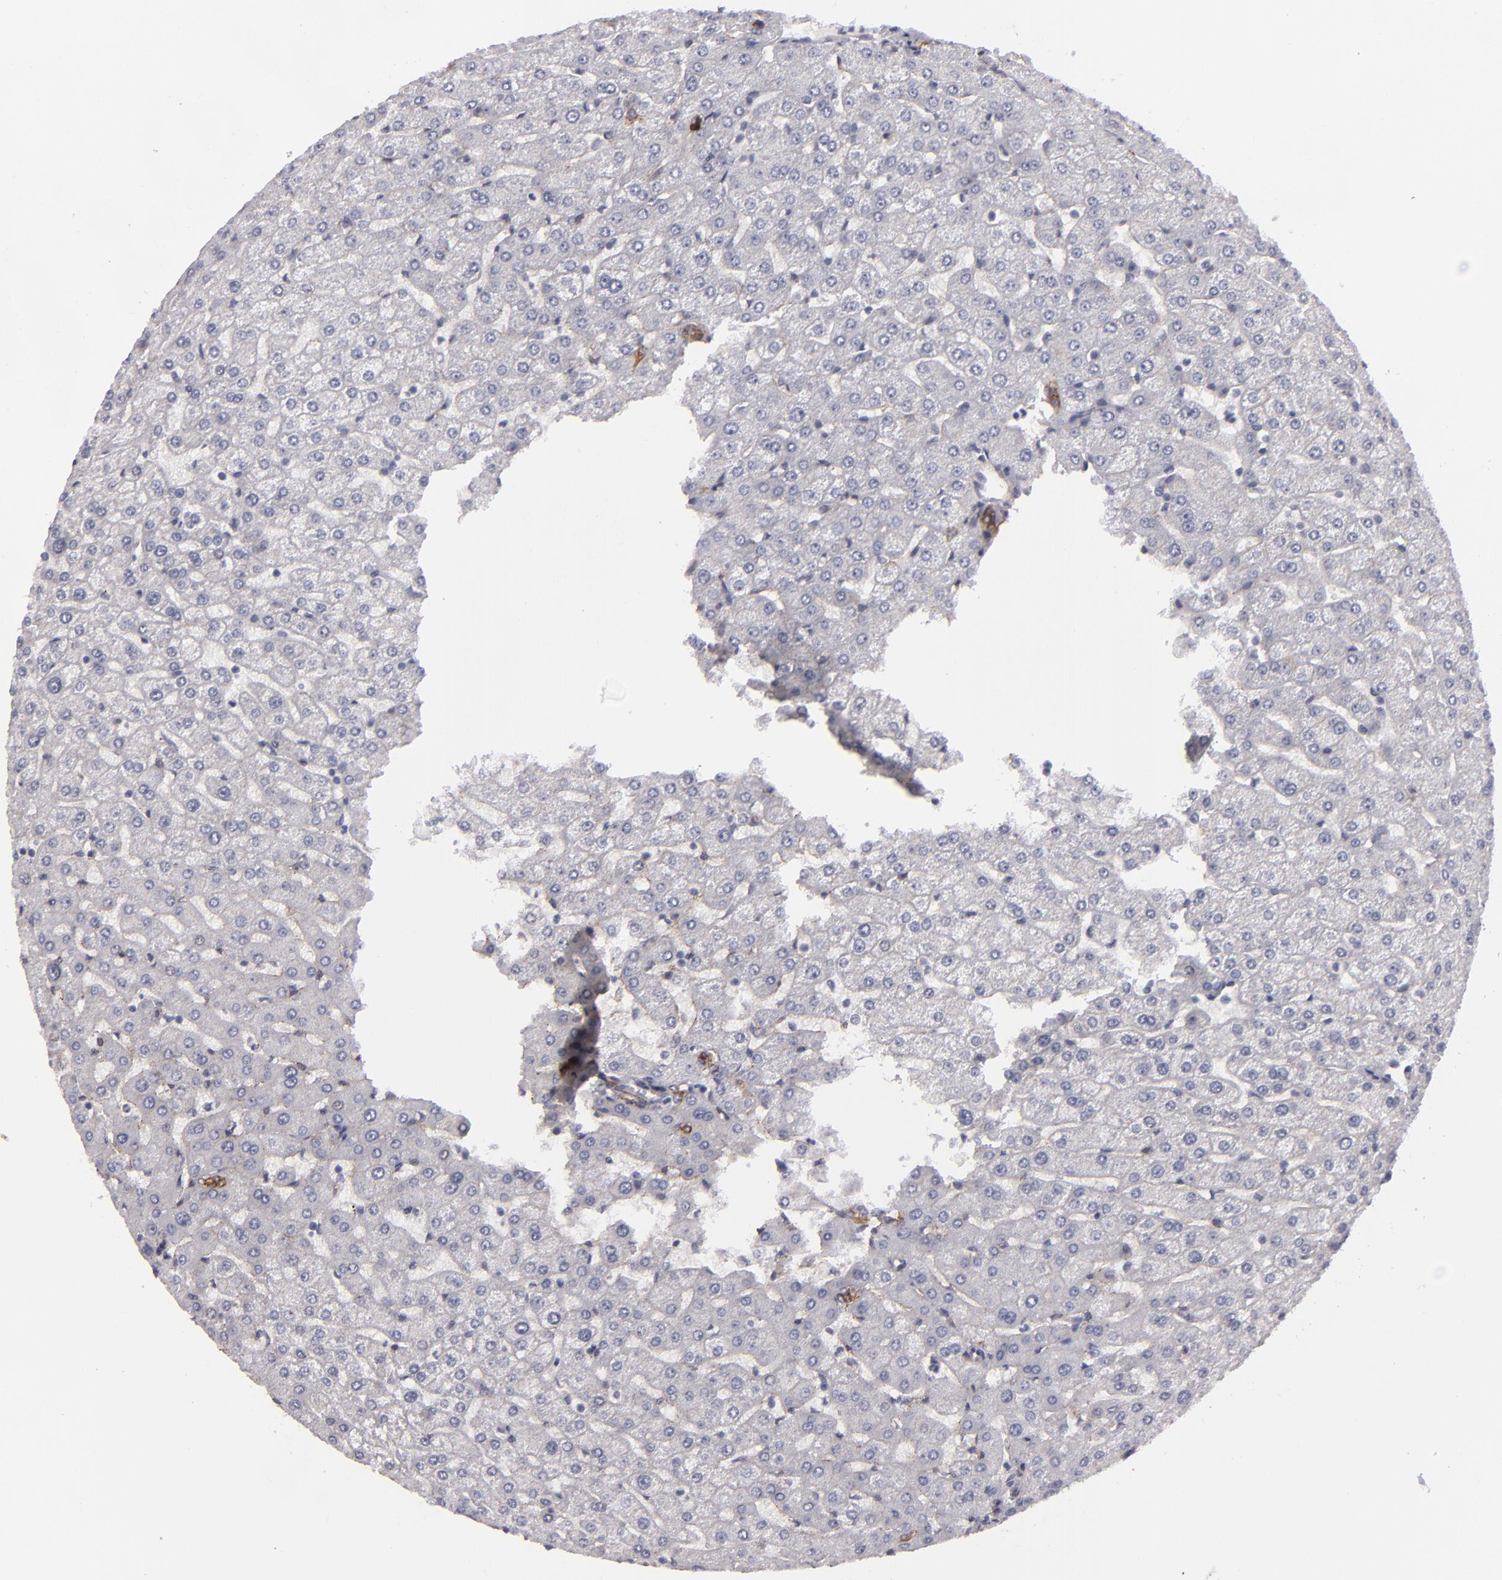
{"staining": {"intensity": "moderate", "quantity": "<25%", "location": "cytoplasmic/membranous"}, "tissue": "liver", "cell_type": "Hepatocytes", "image_type": "normal", "snomed": [{"axis": "morphology", "description": "Normal tissue, NOS"}, {"axis": "morphology", "description": "Fibrosis, NOS"}, {"axis": "topography", "description": "Liver"}], "caption": "High-magnification brightfield microscopy of unremarkable liver stained with DAB (3,3'-diaminobenzidine) (brown) and counterstained with hematoxylin (blue). hepatocytes exhibit moderate cytoplasmic/membranous positivity is seen in about<25% of cells. Using DAB (3,3'-diaminobenzidine) (brown) and hematoxylin (blue) stains, captured at high magnification using brightfield microscopy.", "gene": "JUP", "patient": {"sex": "female", "age": 29}}